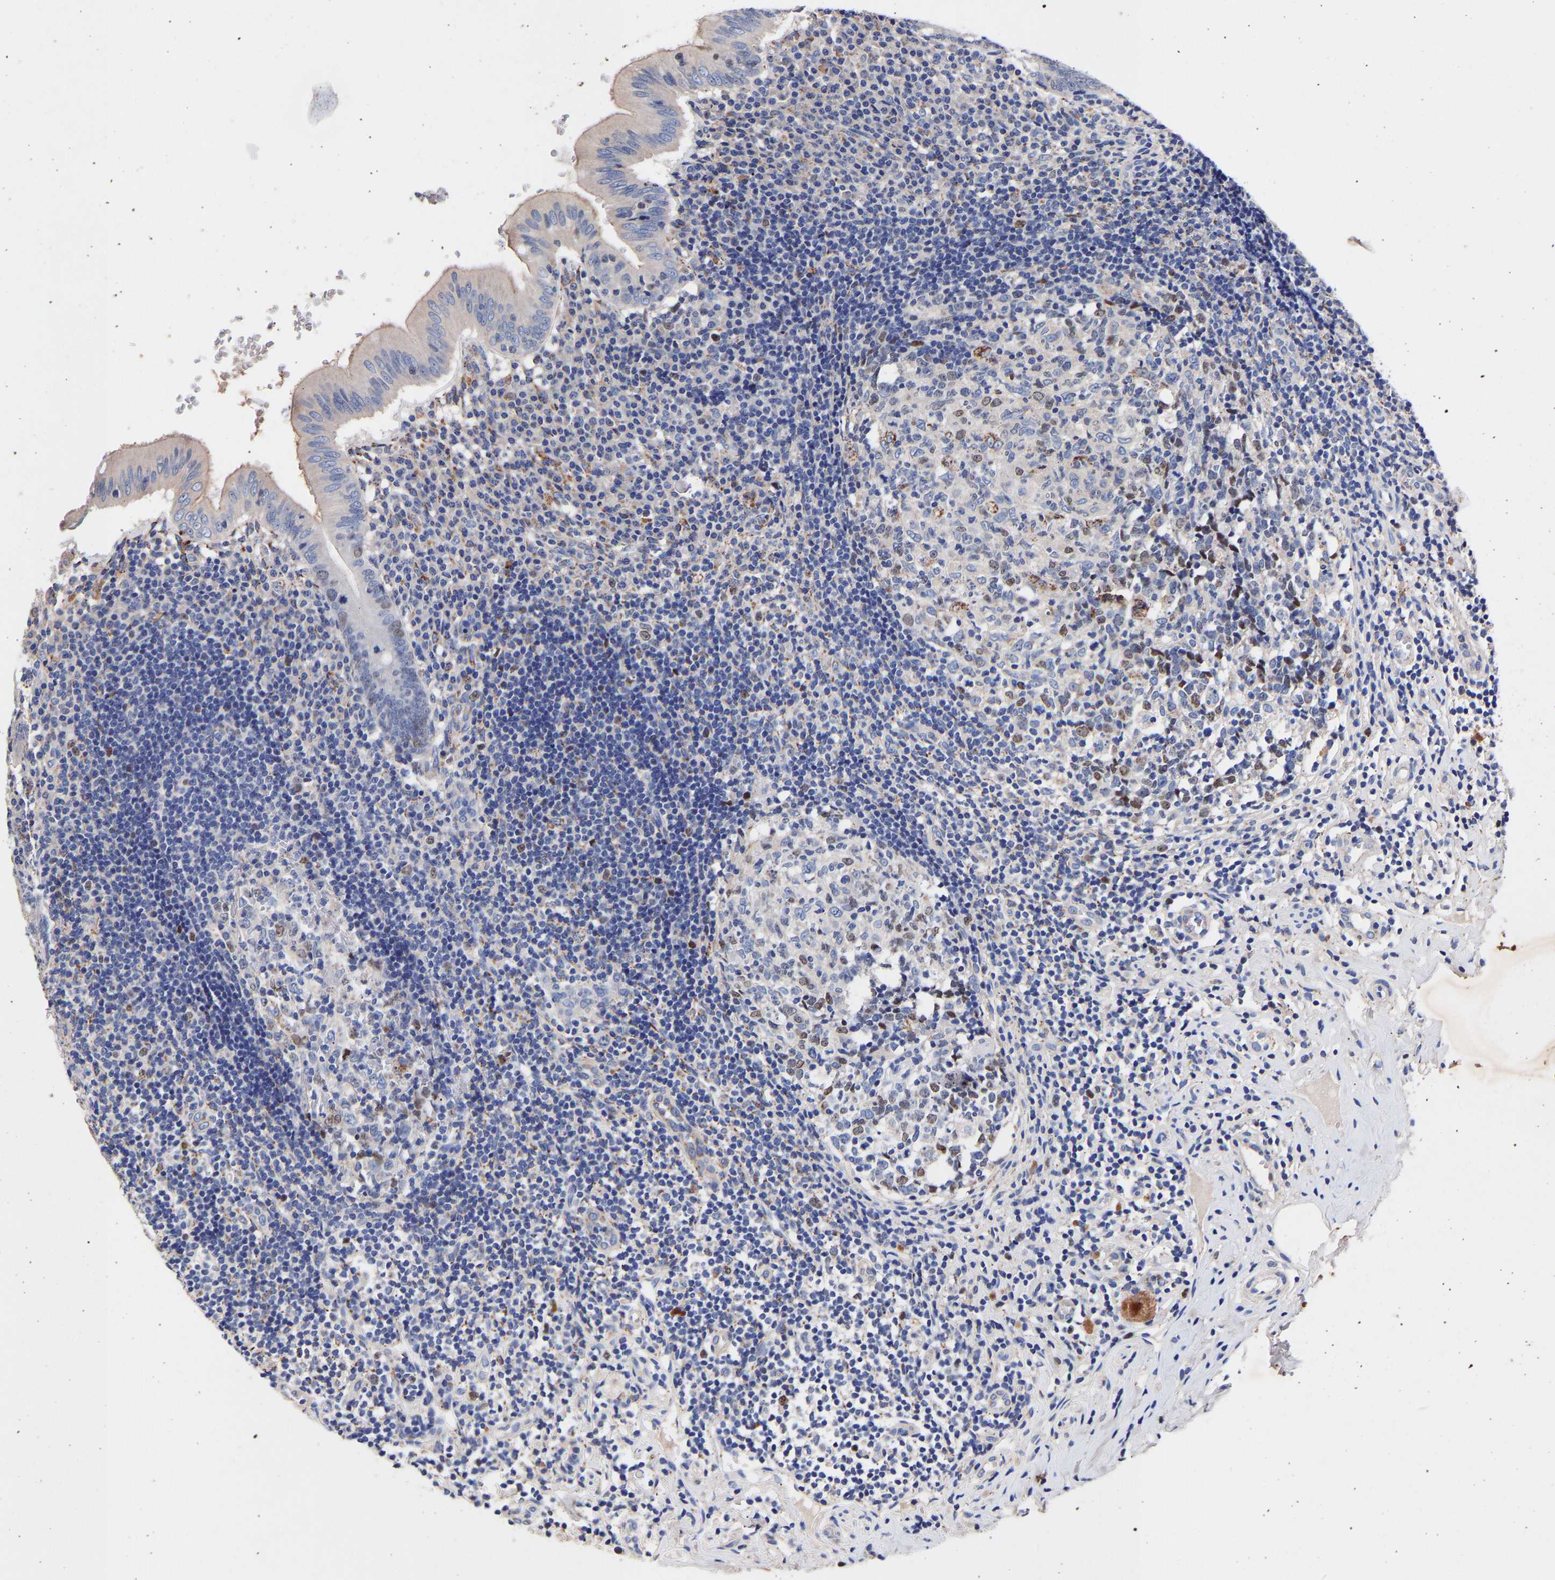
{"staining": {"intensity": "strong", "quantity": "<25%", "location": "cytoplasmic/membranous"}, "tissue": "appendix", "cell_type": "Glandular cells", "image_type": "normal", "snomed": [{"axis": "morphology", "description": "Normal tissue, NOS"}, {"axis": "topography", "description": "Appendix"}], "caption": "Protein expression analysis of benign appendix demonstrates strong cytoplasmic/membranous staining in approximately <25% of glandular cells. Using DAB (3,3'-diaminobenzidine) (brown) and hematoxylin (blue) stains, captured at high magnification using brightfield microscopy.", "gene": "SEM1", "patient": {"sex": "male", "age": 8}}